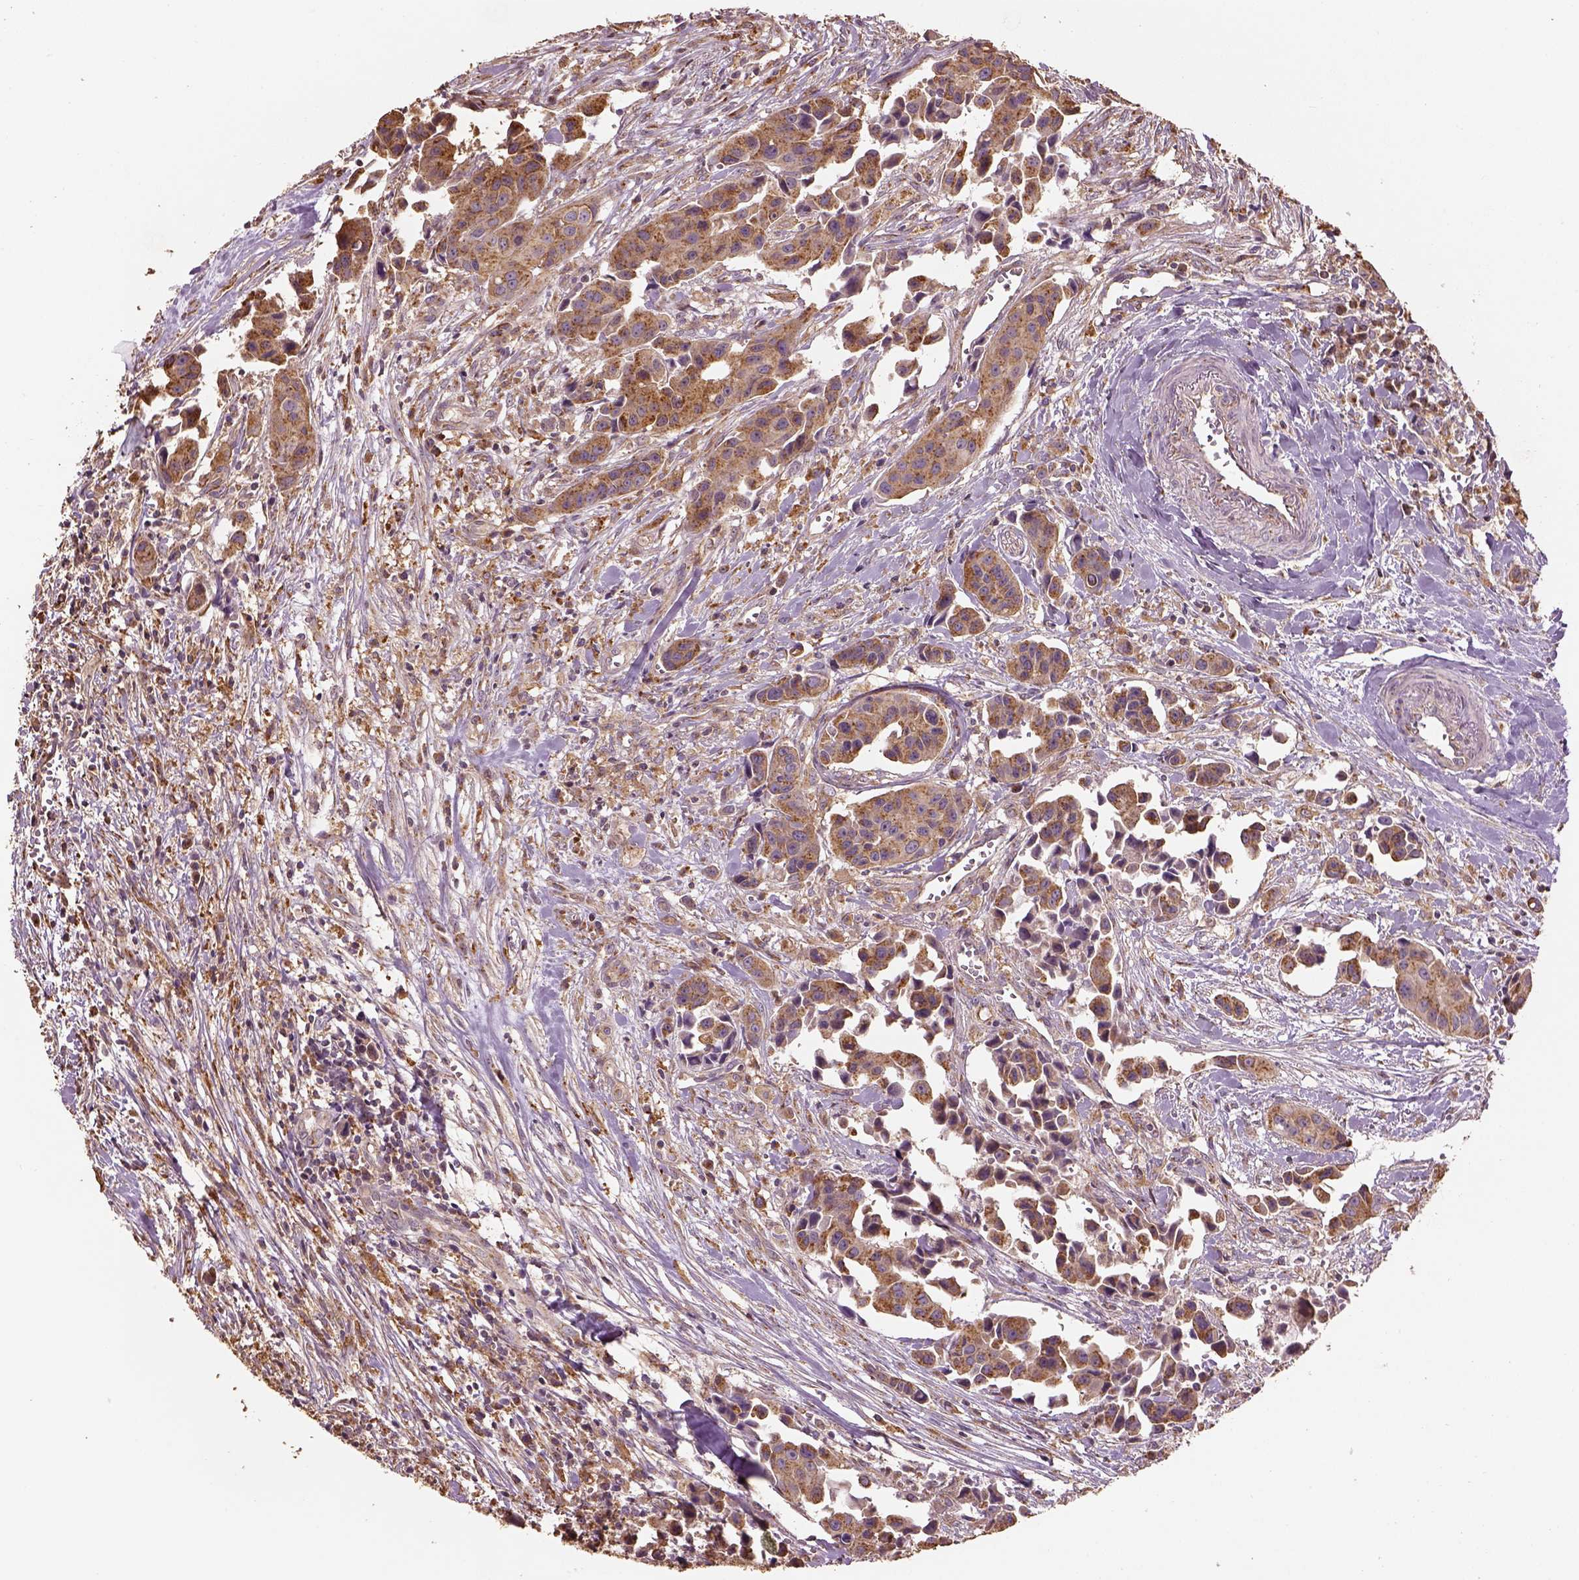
{"staining": {"intensity": "moderate", "quantity": ">75%", "location": "cytoplasmic/membranous"}, "tissue": "head and neck cancer", "cell_type": "Tumor cells", "image_type": "cancer", "snomed": [{"axis": "morphology", "description": "Adenocarcinoma, NOS"}, {"axis": "topography", "description": "Head-Neck"}], "caption": "A micrograph of adenocarcinoma (head and neck) stained for a protein reveals moderate cytoplasmic/membranous brown staining in tumor cells.", "gene": "AP1B1", "patient": {"sex": "male", "age": 76}}